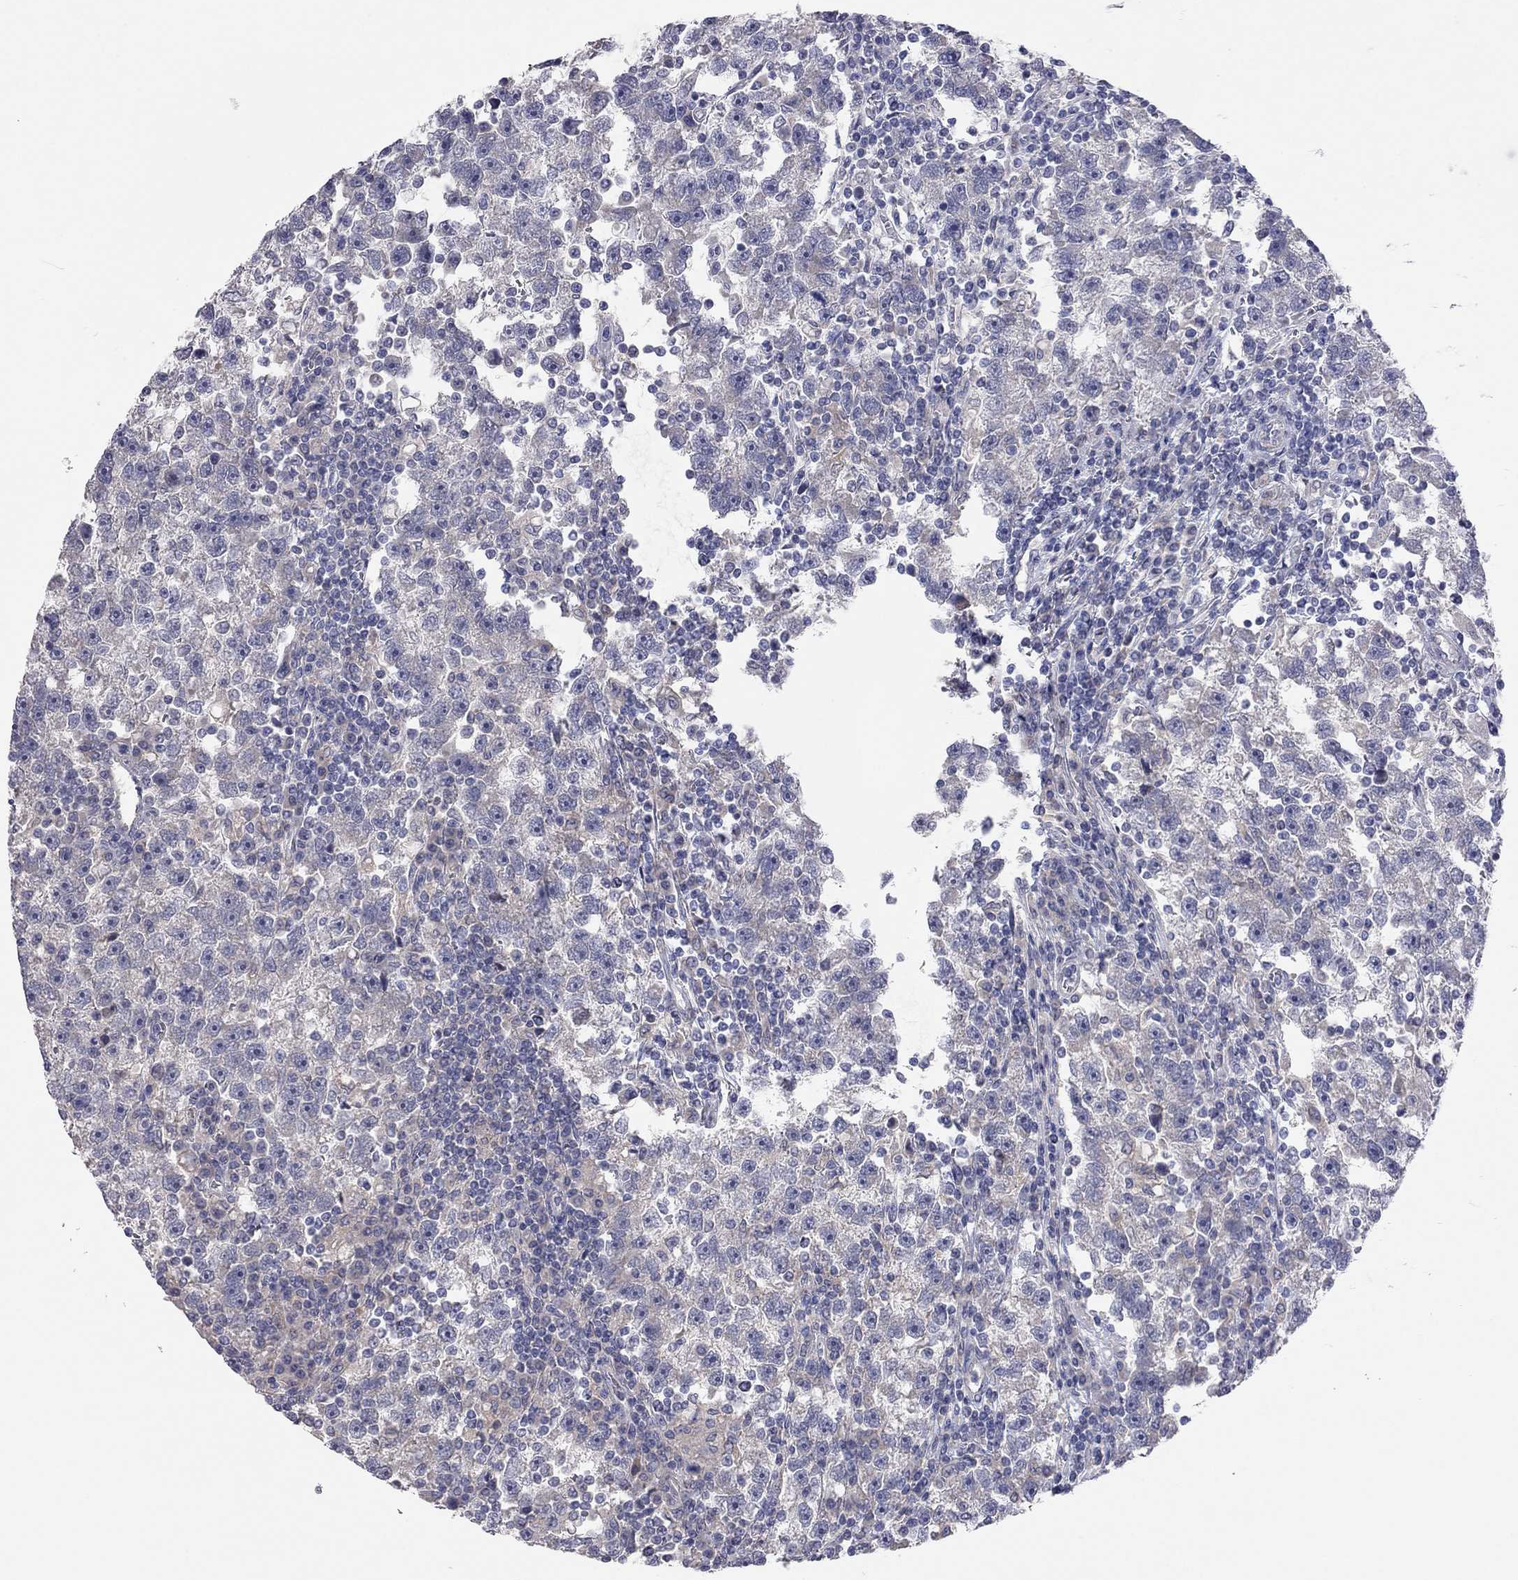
{"staining": {"intensity": "negative", "quantity": "none", "location": "none"}, "tissue": "testis cancer", "cell_type": "Tumor cells", "image_type": "cancer", "snomed": [{"axis": "morphology", "description": "Seminoma, NOS"}, {"axis": "topography", "description": "Testis"}], "caption": "IHC histopathology image of human testis cancer stained for a protein (brown), which shows no staining in tumor cells.", "gene": "KCNB1", "patient": {"sex": "male", "age": 47}}